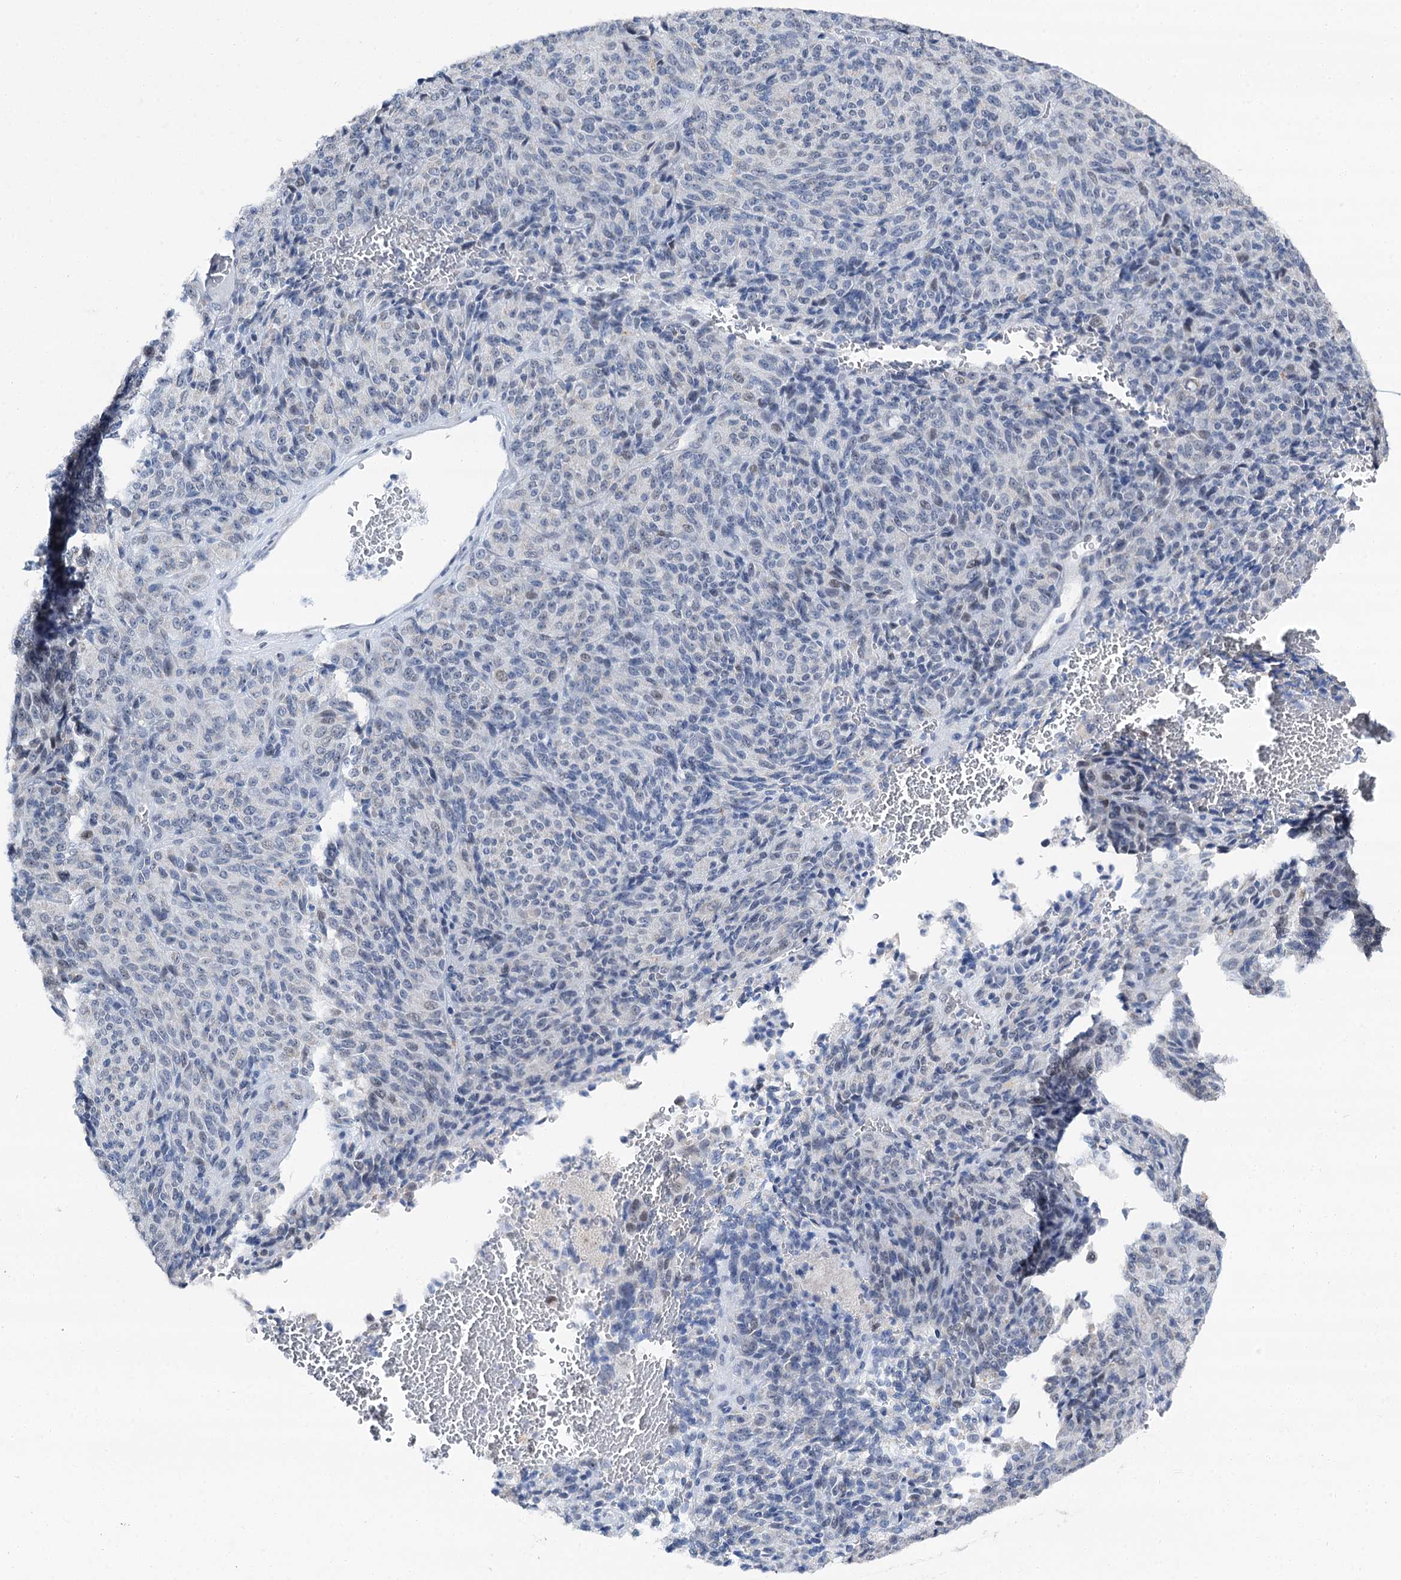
{"staining": {"intensity": "negative", "quantity": "none", "location": "none"}, "tissue": "melanoma", "cell_type": "Tumor cells", "image_type": "cancer", "snomed": [{"axis": "morphology", "description": "Malignant melanoma, Metastatic site"}, {"axis": "topography", "description": "Brain"}], "caption": "An image of melanoma stained for a protein reveals no brown staining in tumor cells.", "gene": "SPATS2", "patient": {"sex": "female", "age": 56}}